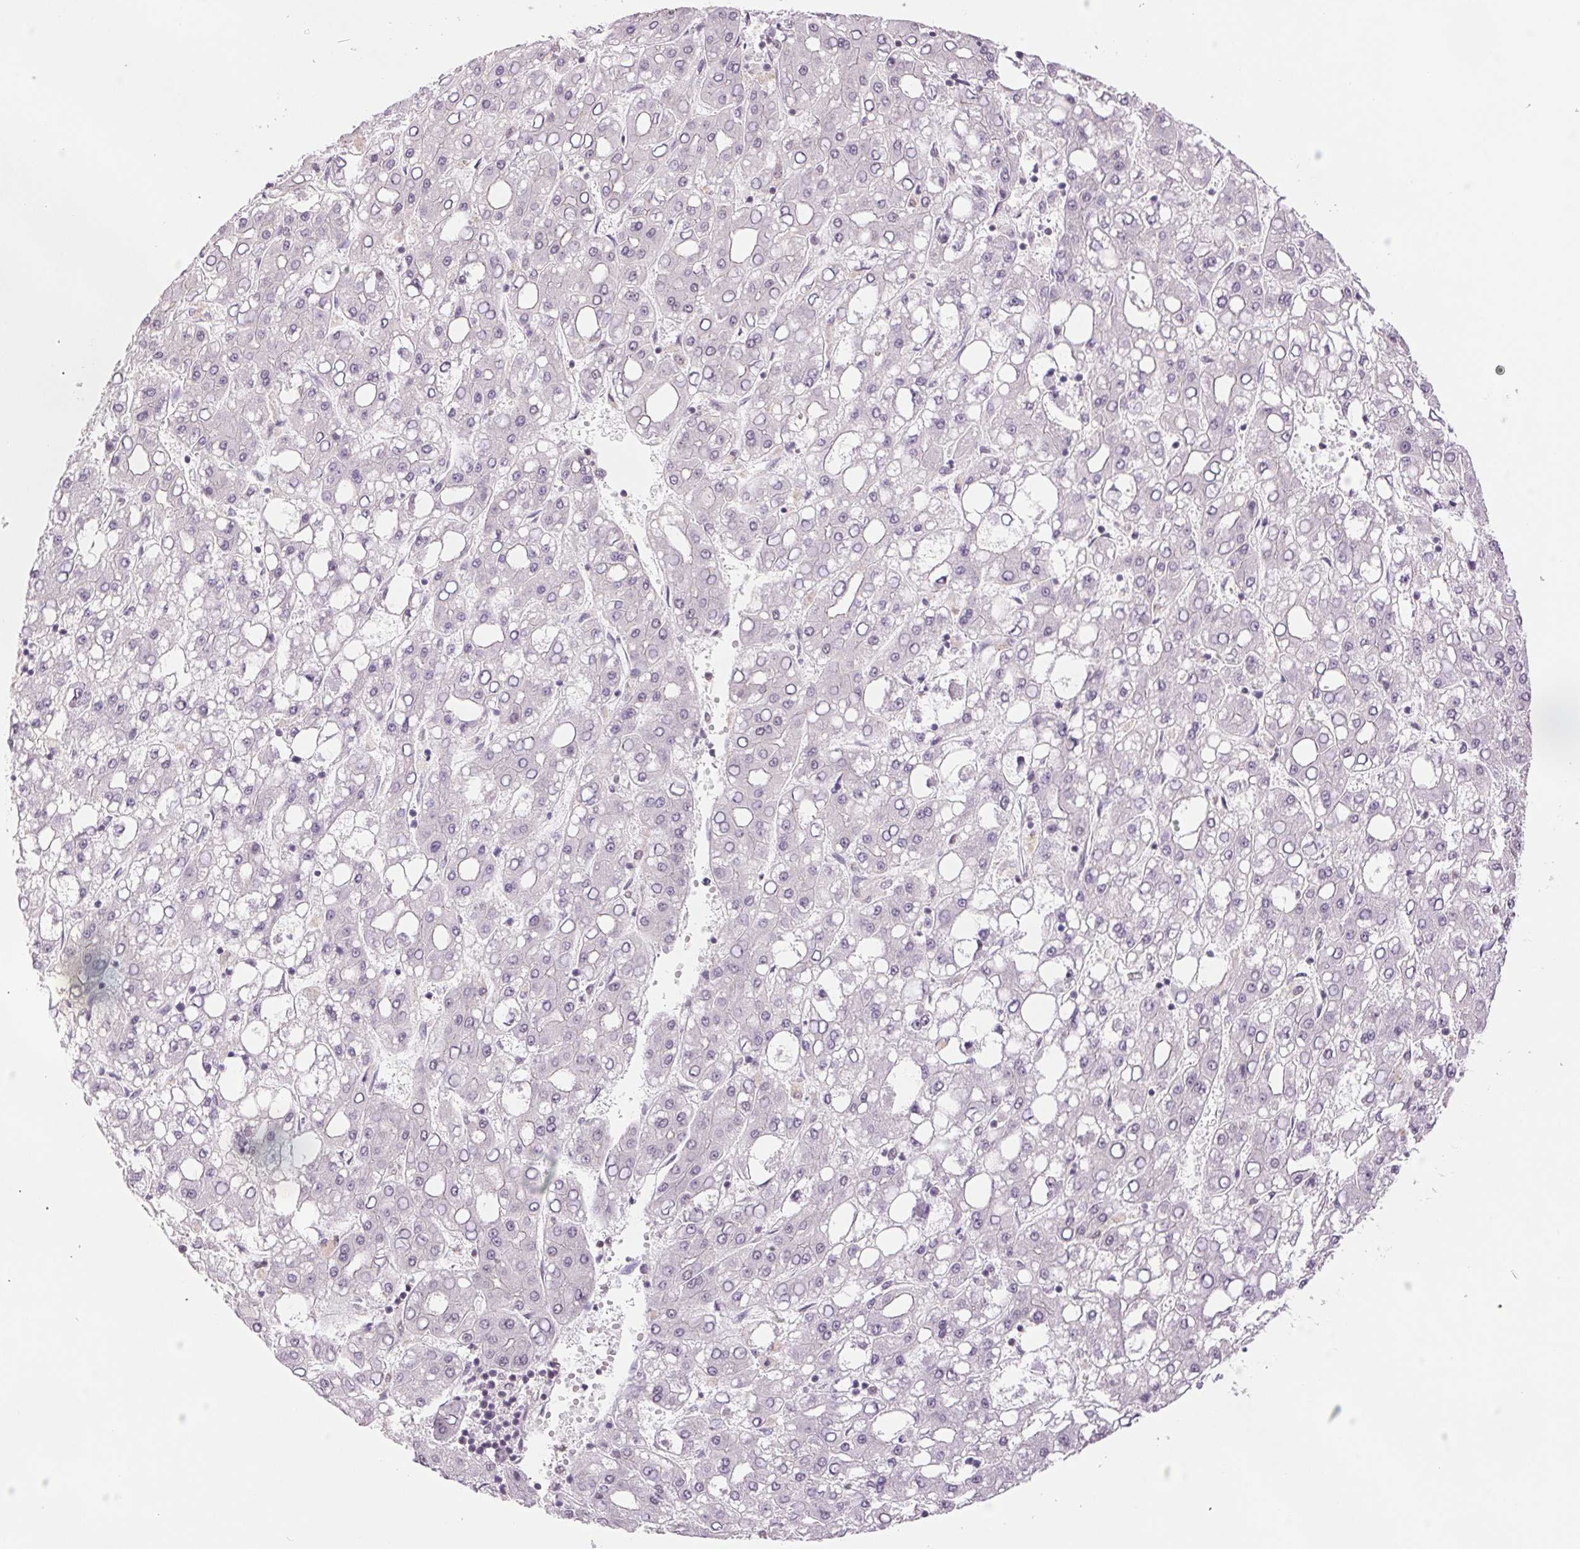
{"staining": {"intensity": "negative", "quantity": "none", "location": "none"}, "tissue": "liver cancer", "cell_type": "Tumor cells", "image_type": "cancer", "snomed": [{"axis": "morphology", "description": "Carcinoma, Hepatocellular, NOS"}, {"axis": "topography", "description": "Liver"}], "caption": "IHC histopathology image of neoplastic tissue: human liver cancer stained with DAB (3,3'-diaminobenzidine) exhibits no significant protein staining in tumor cells. (DAB (3,3'-diaminobenzidine) immunohistochemistry visualized using brightfield microscopy, high magnification).", "gene": "RPRD1B", "patient": {"sex": "male", "age": 65}}